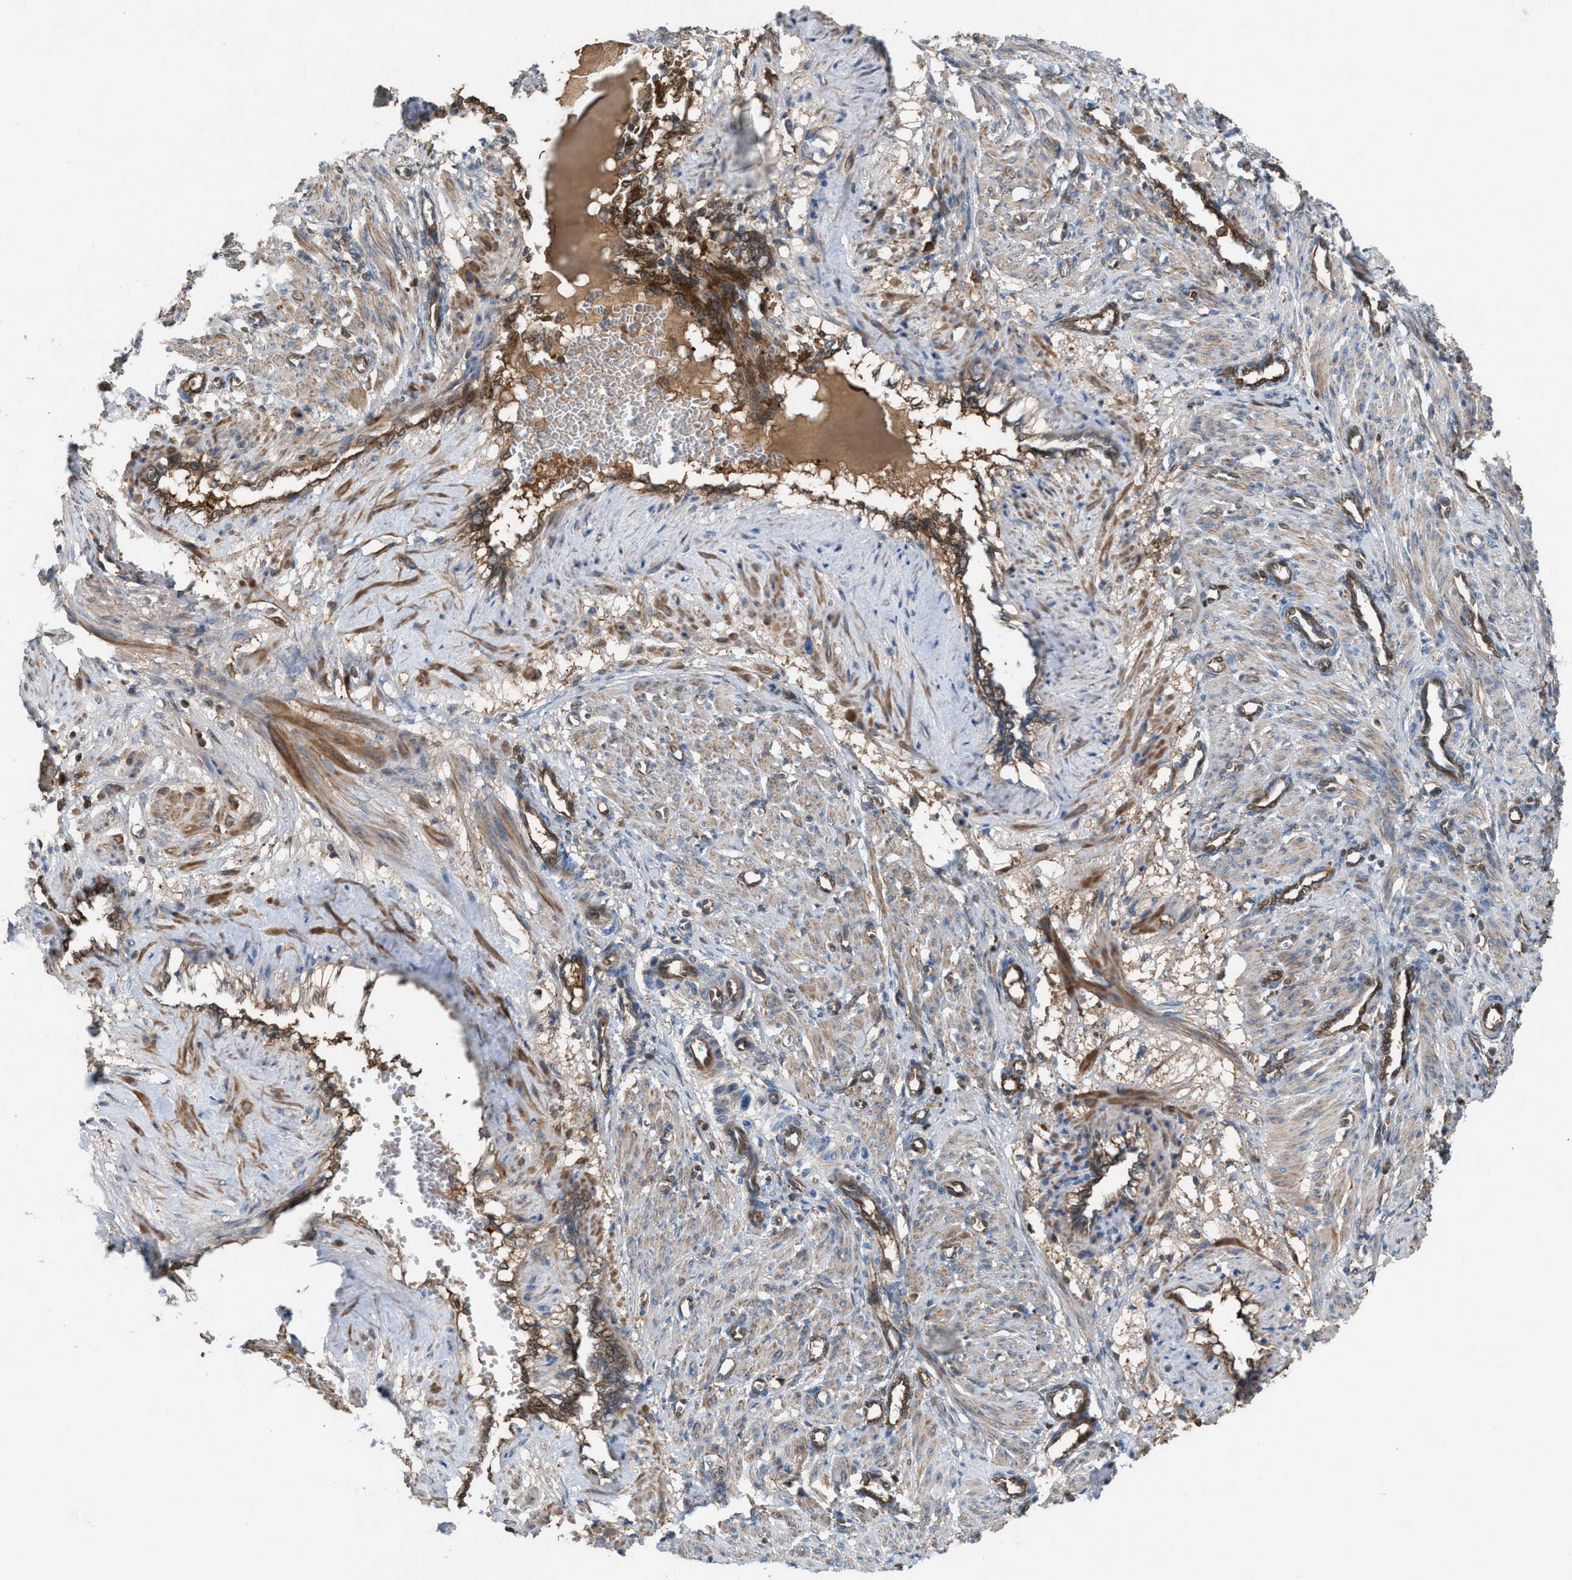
{"staining": {"intensity": "moderate", "quantity": "25%-75%", "location": "cytoplasmic/membranous"}, "tissue": "smooth muscle", "cell_type": "Smooth muscle cells", "image_type": "normal", "snomed": [{"axis": "morphology", "description": "Normal tissue, NOS"}, {"axis": "topography", "description": "Endometrium"}], "caption": "Protein staining shows moderate cytoplasmic/membranous staining in about 25%-75% of smooth muscle cells in benign smooth muscle.", "gene": "TPK1", "patient": {"sex": "female", "age": 33}}